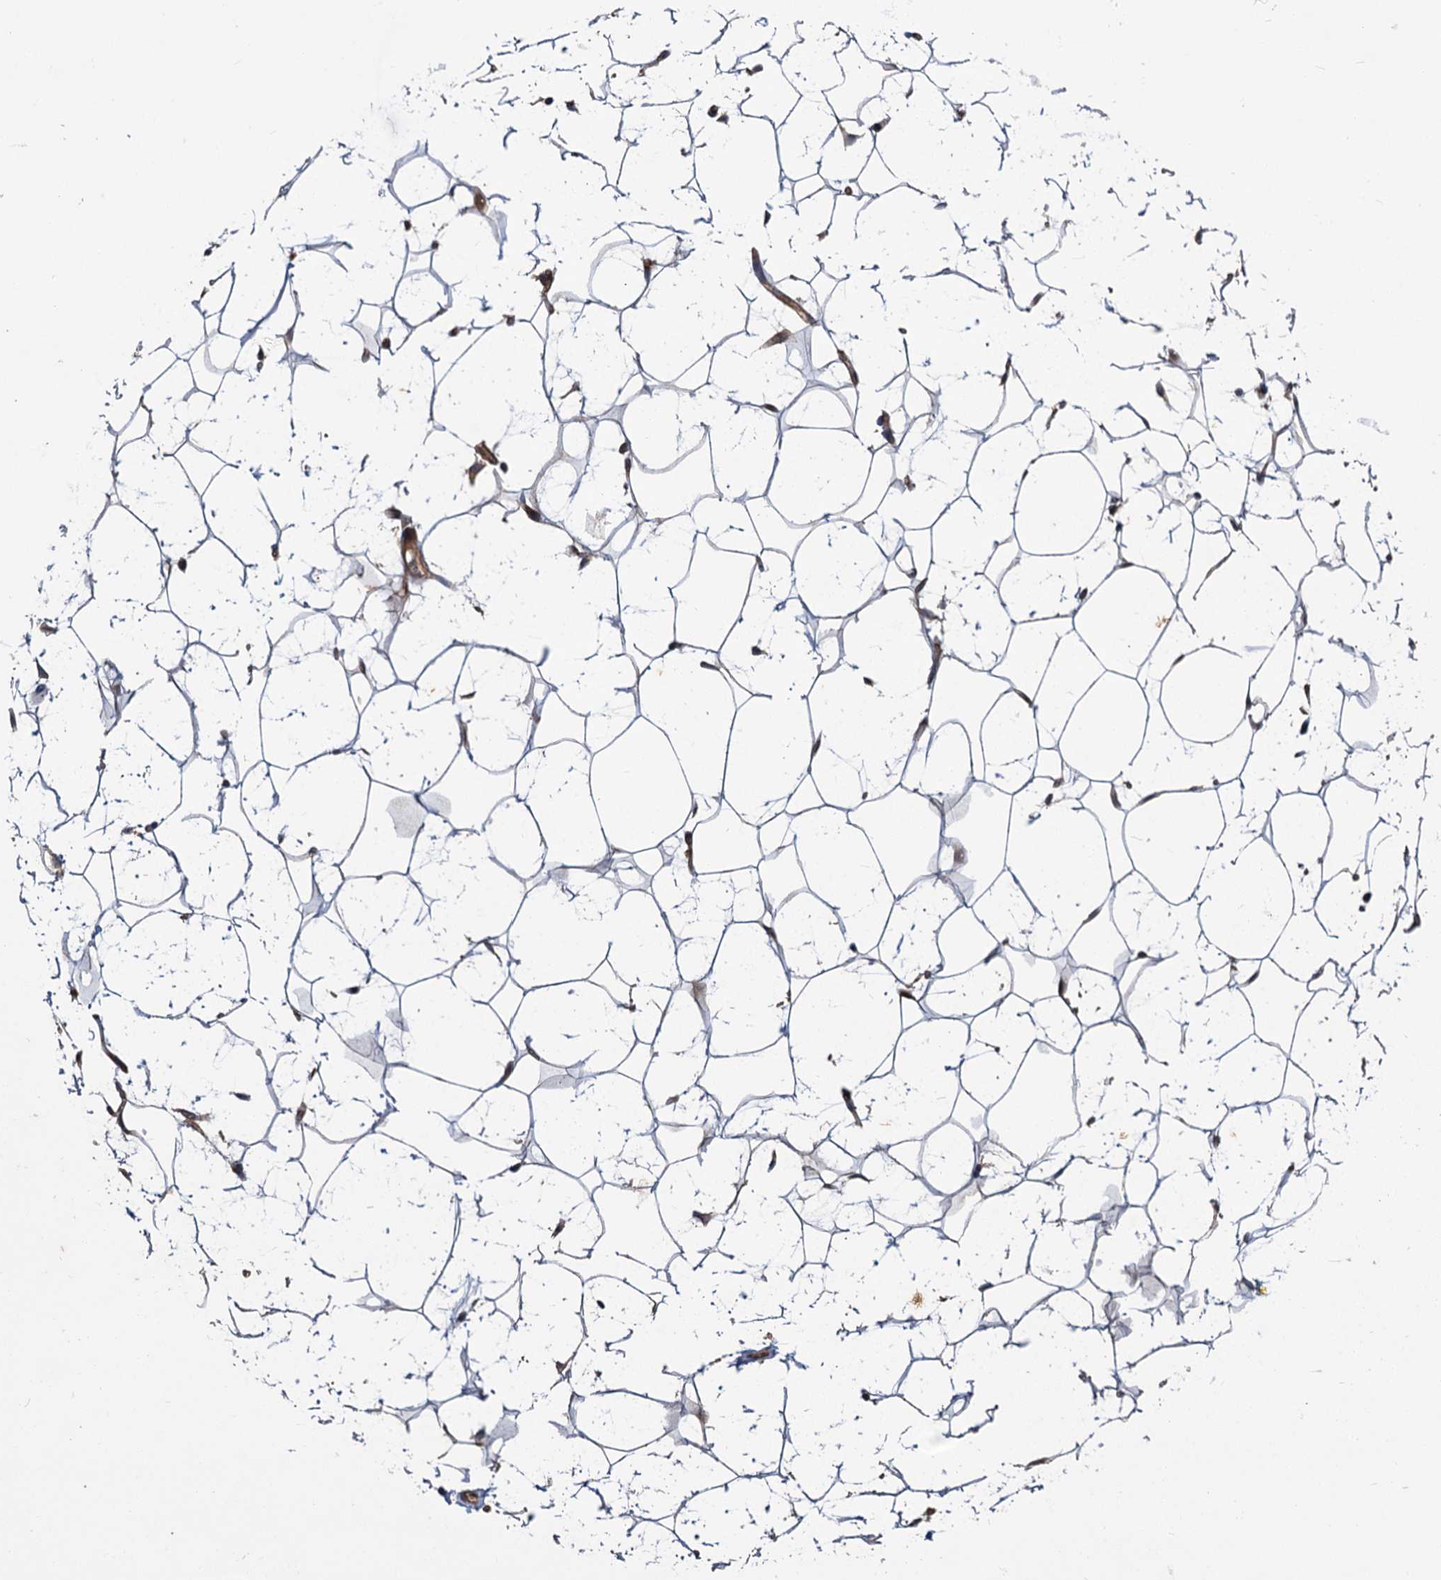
{"staining": {"intensity": "negative", "quantity": "none", "location": "none"}, "tissue": "adipose tissue", "cell_type": "Adipocytes", "image_type": "normal", "snomed": [{"axis": "morphology", "description": "Normal tissue, NOS"}, {"axis": "topography", "description": "Breast"}], "caption": "DAB (3,3'-diaminobenzidine) immunohistochemical staining of normal human adipose tissue exhibits no significant staining in adipocytes. The staining was performed using DAB (3,3'-diaminobenzidine) to visualize the protein expression in brown, while the nuclei were stained in blue with hematoxylin (Magnification: 20x).", "gene": "PKN2", "patient": {"sex": "female", "age": 26}}